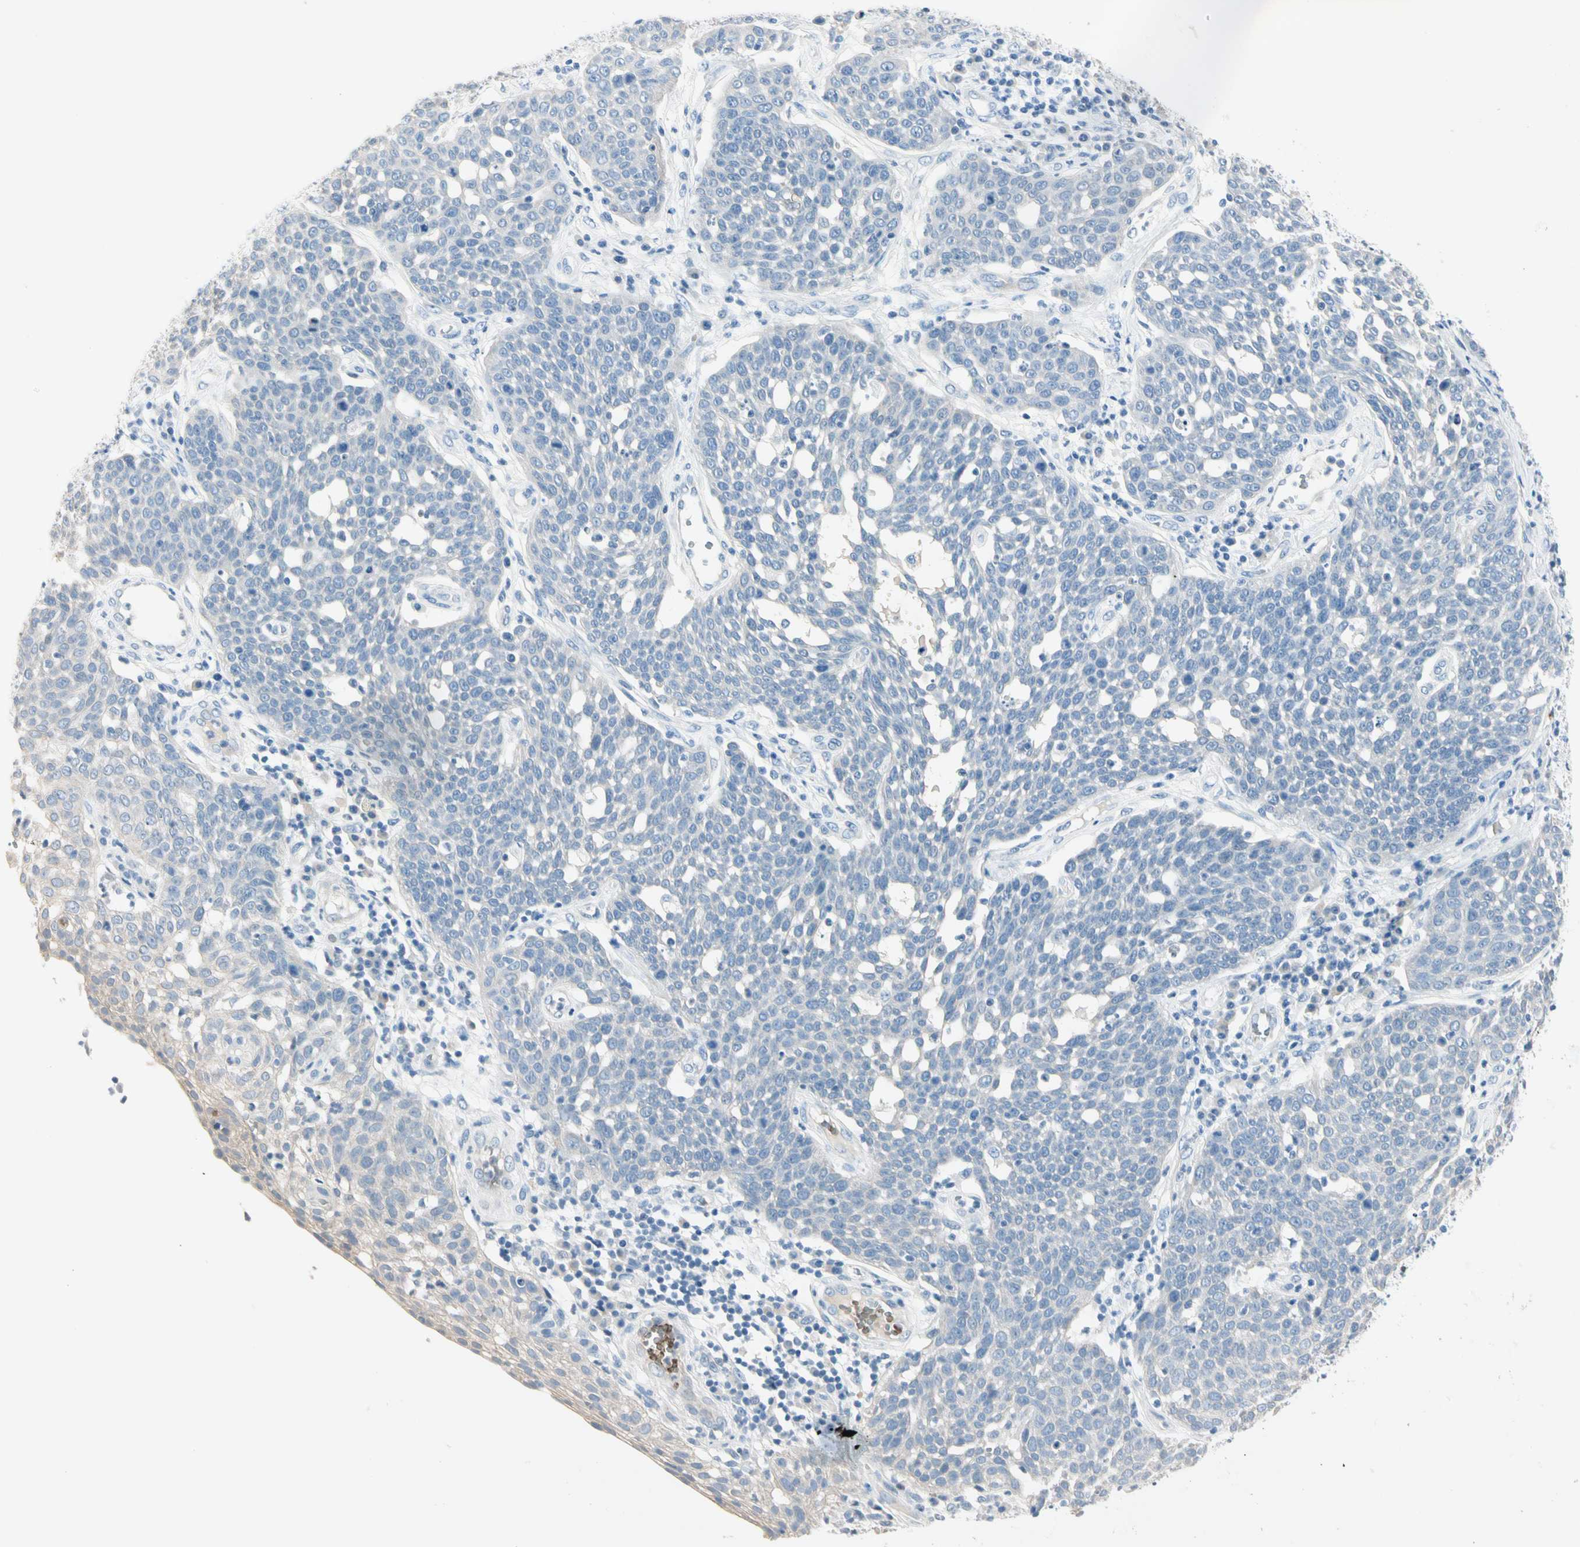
{"staining": {"intensity": "negative", "quantity": "none", "location": "none"}, "tissue": "cervical cancer", "cell_type": "Tumor cells", "image_type": "cancer", "snomed": [{"axis": "morphology", "description": "Squamous cell carcinoma, NOS"}, {"axis": "topography", "description": "Cervix"}], "caption": "Immunohistochemistry of human cervical cancer shows no positivity in tumor cells.", "gene": "CA1", "patient": {"sex": "female", "age": 34}}